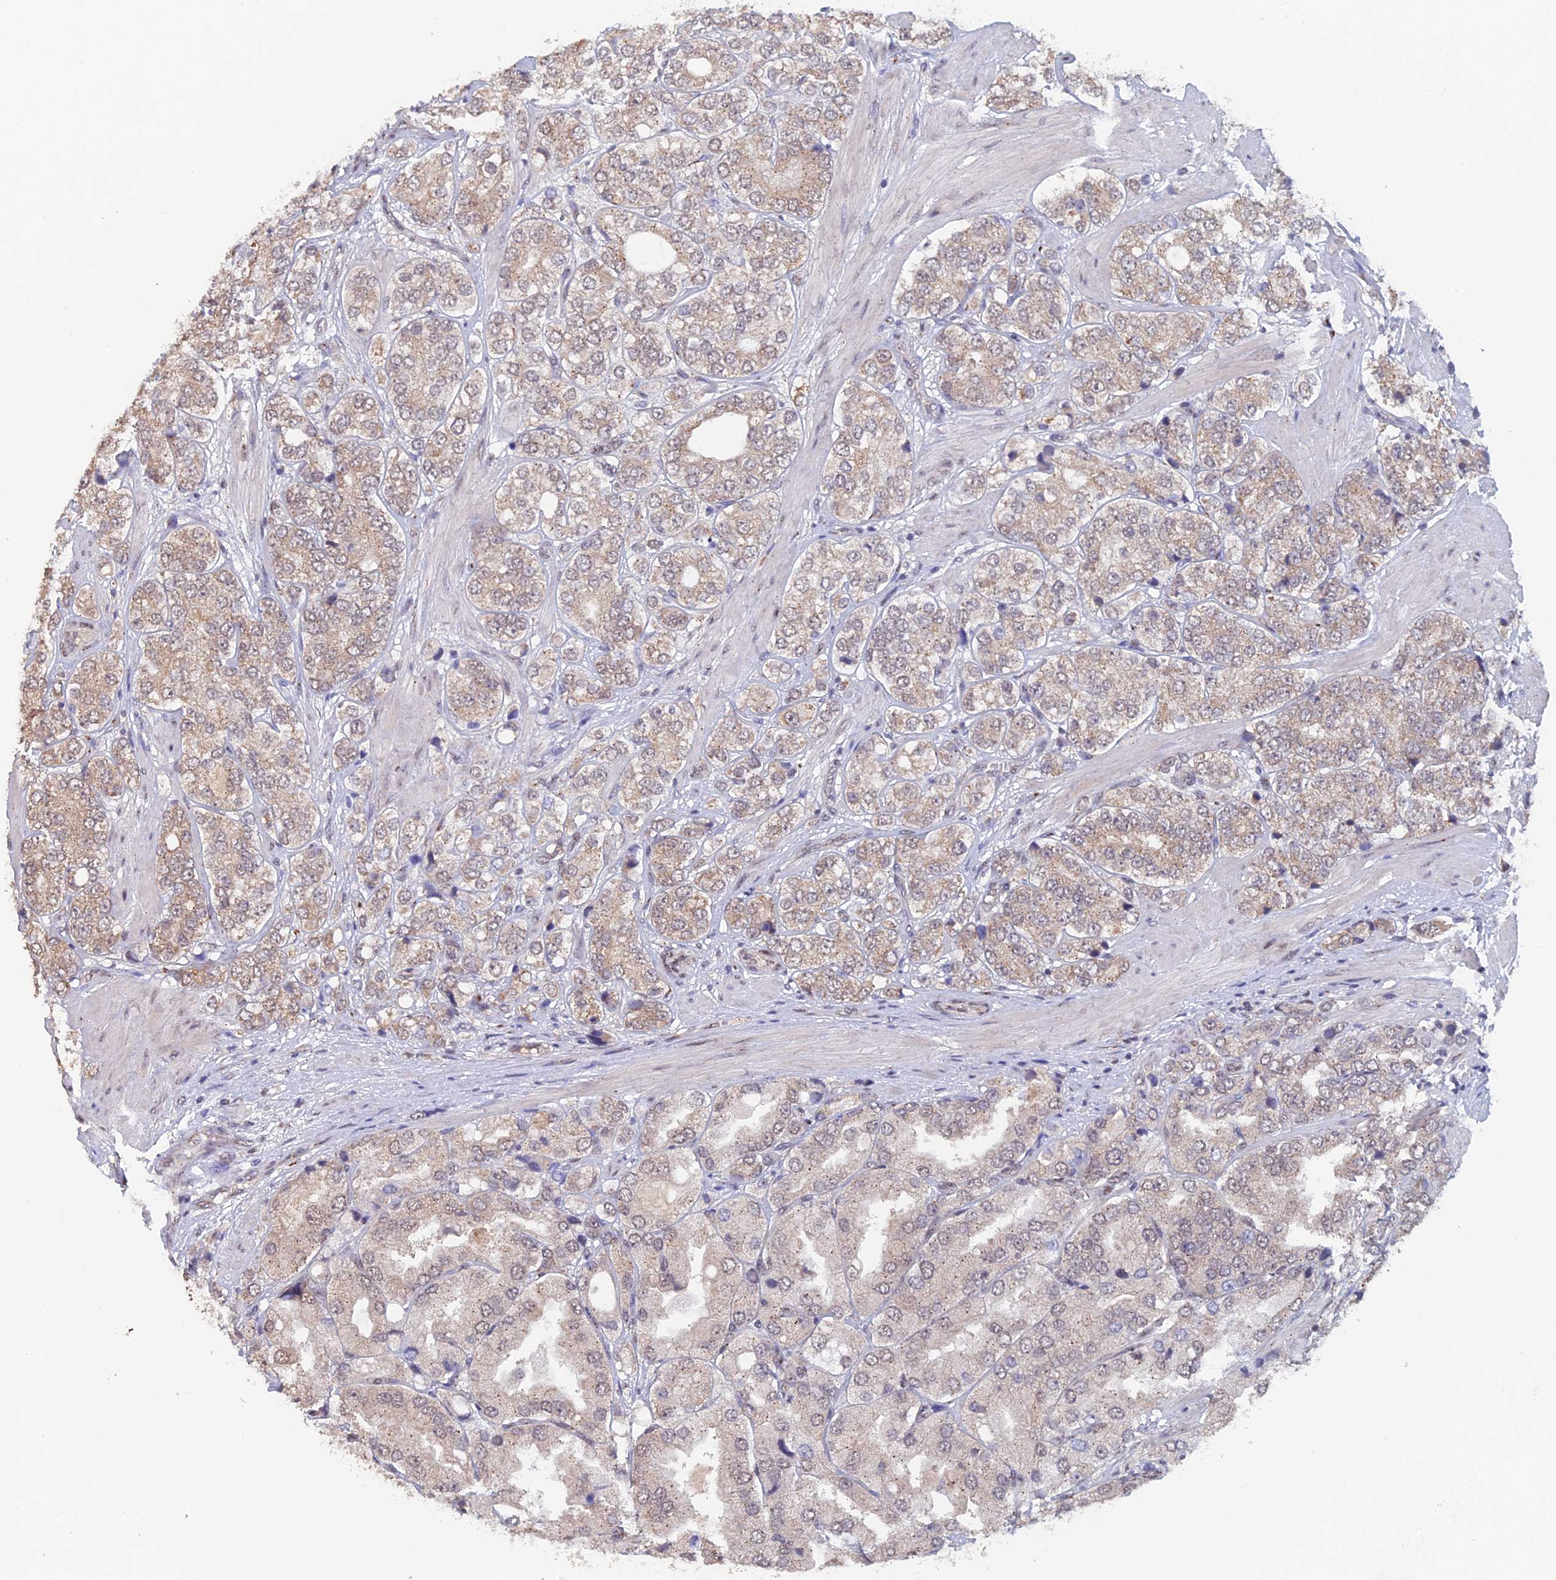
{"staining": {"intensity": "weak", "quantity": "25%-75%", "location": "cytoplasmic/membranous"}, "tissue": "prostate cancer", "cell_type": "Tumor cells", "image_type": "cancer", "snomed": [{"axis": "morphology", "description": "Adenocarcinoma, High grade"}, {"axis": "topography", "description": "Prostate"}], "caption": "Adenocarcinoma (high-grade) (prostate) tissue reveals weak cytoplasmic/membranous positivity in about 25%-75% of tumor cells", "gene": "PIGQ", "patient": {"sex": "male", "age": 50}}